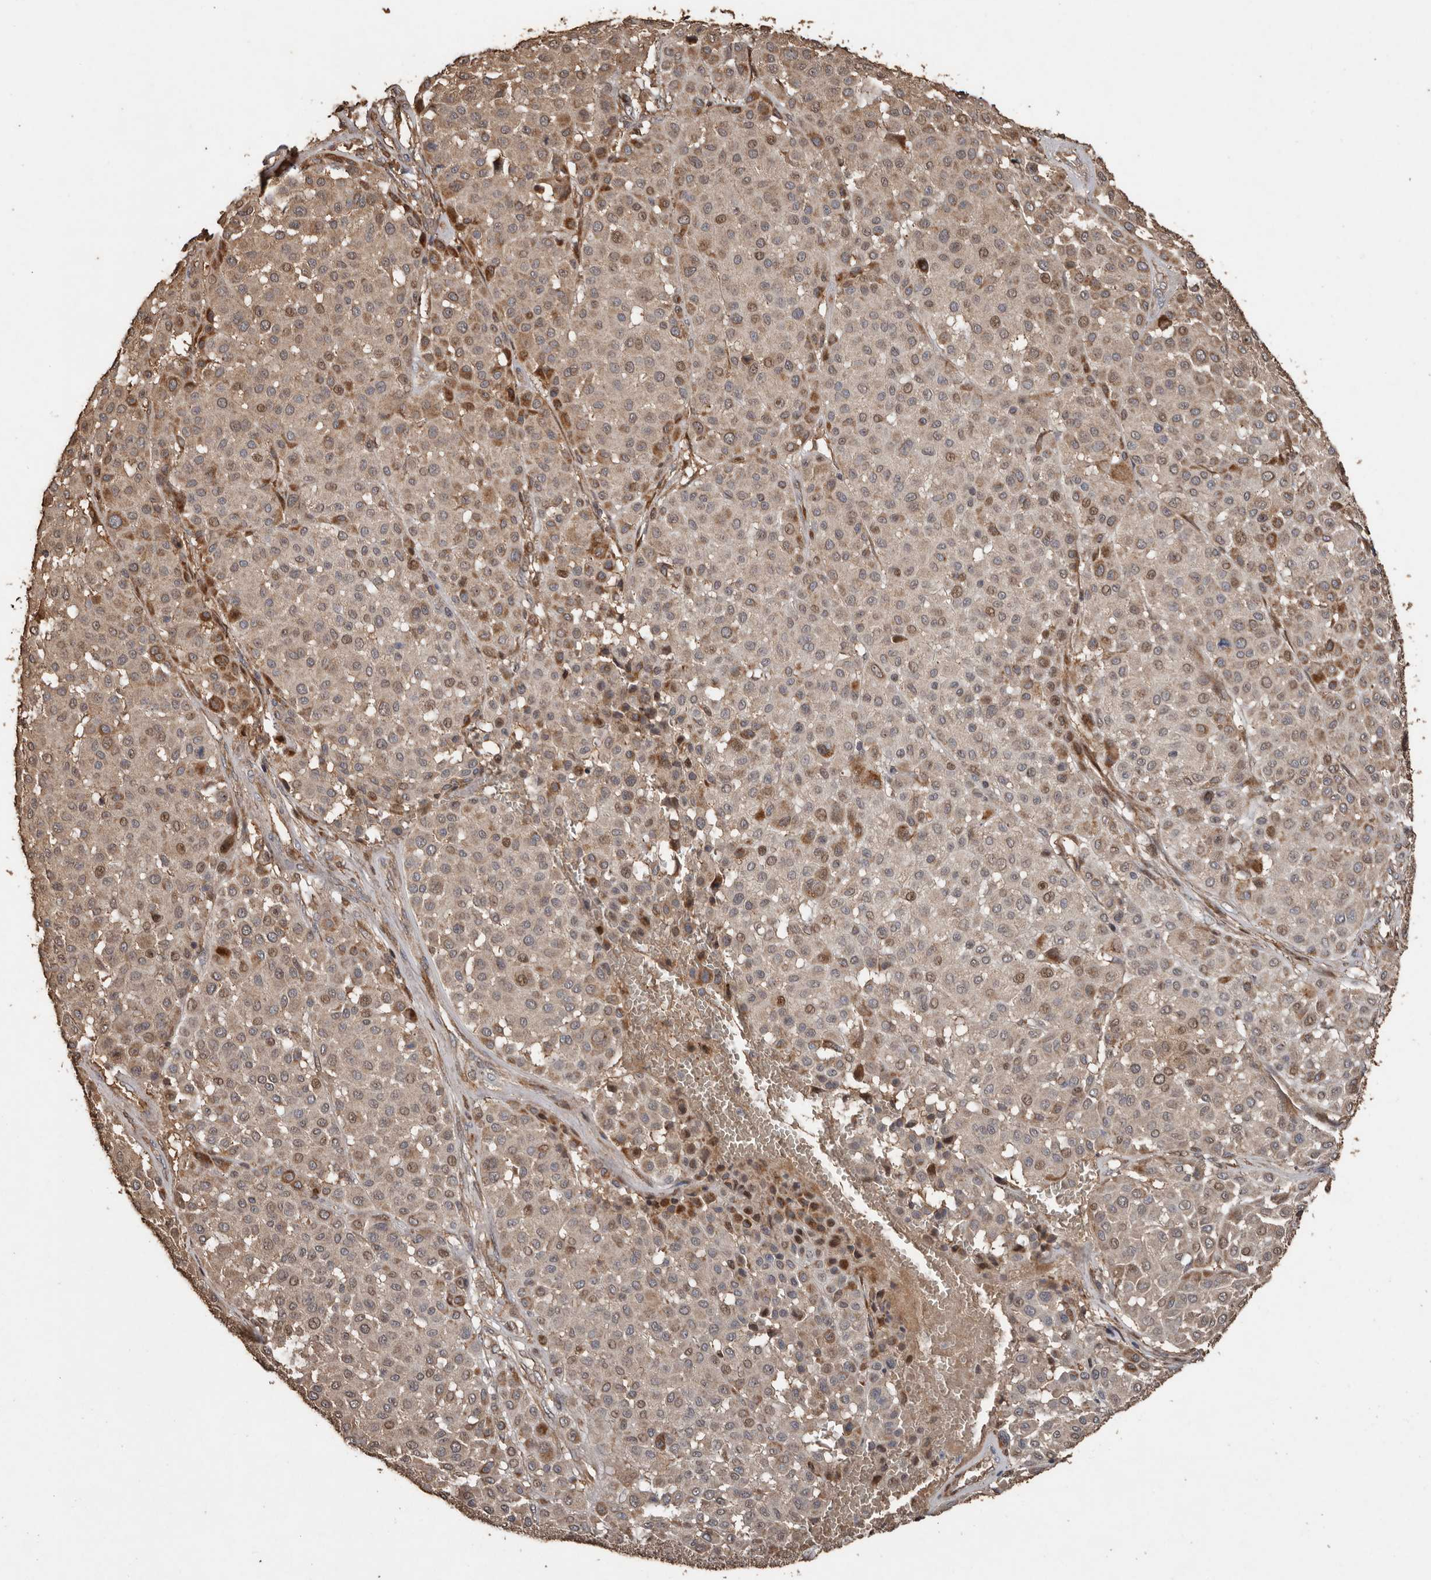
{"staining": {"intensity": "moderate", "quantity": ">75%", "location": "cytoplasmic/membranous"}, "tissue": "melanoma", "cell_type": "Tumor cells", "image_type": "cancer", "snomed": [{"axis": "morphology", "description": "Malignant melanoma, Metastatic site"}, {"axis": "topography", "description": "Soft tissue"}], "caption": "Immunohistochemistry (IHC) staining of melanoma, which displays medium levels of moderate cytoplasmic/membranous positivity in approximately >75% of tumor cells indicating moderate cytoplasmic/membranous protein staining. The staining was performed using DAB (brown) for protein detection and nuclei were counterstained in hematoxylin (blue).", "gene": "RANBP17", "patient": {"sex": "male", "age": 41}}